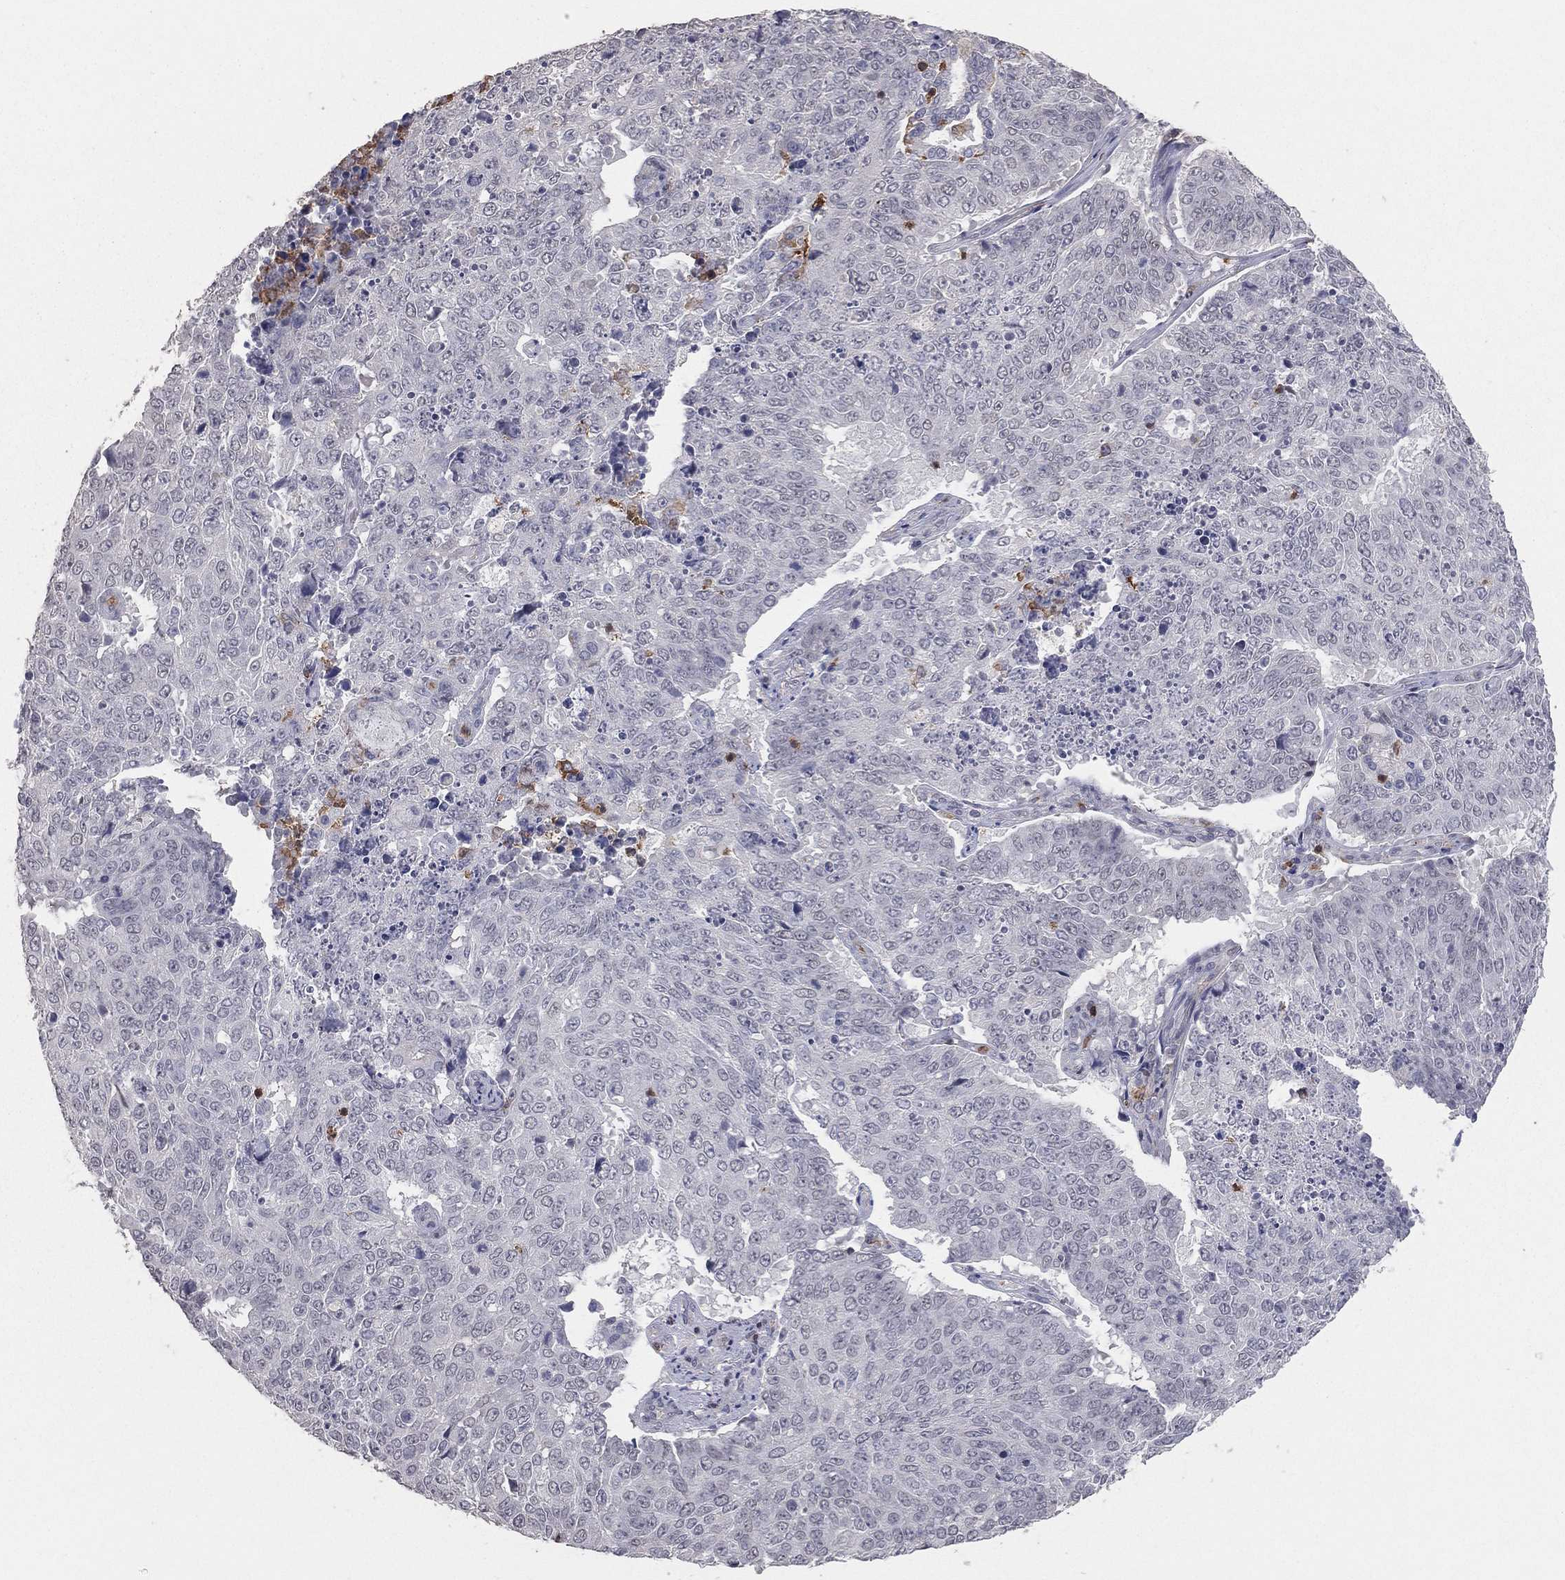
{"staining": {"intensity": "negative", "quantity": "none", "location": "none"}, "tissue": "lung cancer", "cell_type": "Tumor cells", "image_type": "cancer", "snomed": [{"axis": "morphology", "description": "Normal tissue, NOS"}, {"axis": "morphology", "description": "Squamous cell carcinoma, NOS"}, {"axis": "topography", "description": "Bronchus"}, {"axis": "topography", "description": "Lung"}], "caption": "Human lung cancer (squamous cell carcinoma) stained for a protein using immunohistochemistry (IHC) displays no expression in tumor cells.", "gene": "PSTPIP1", "patient": {"sex": "male", "age": 64}}